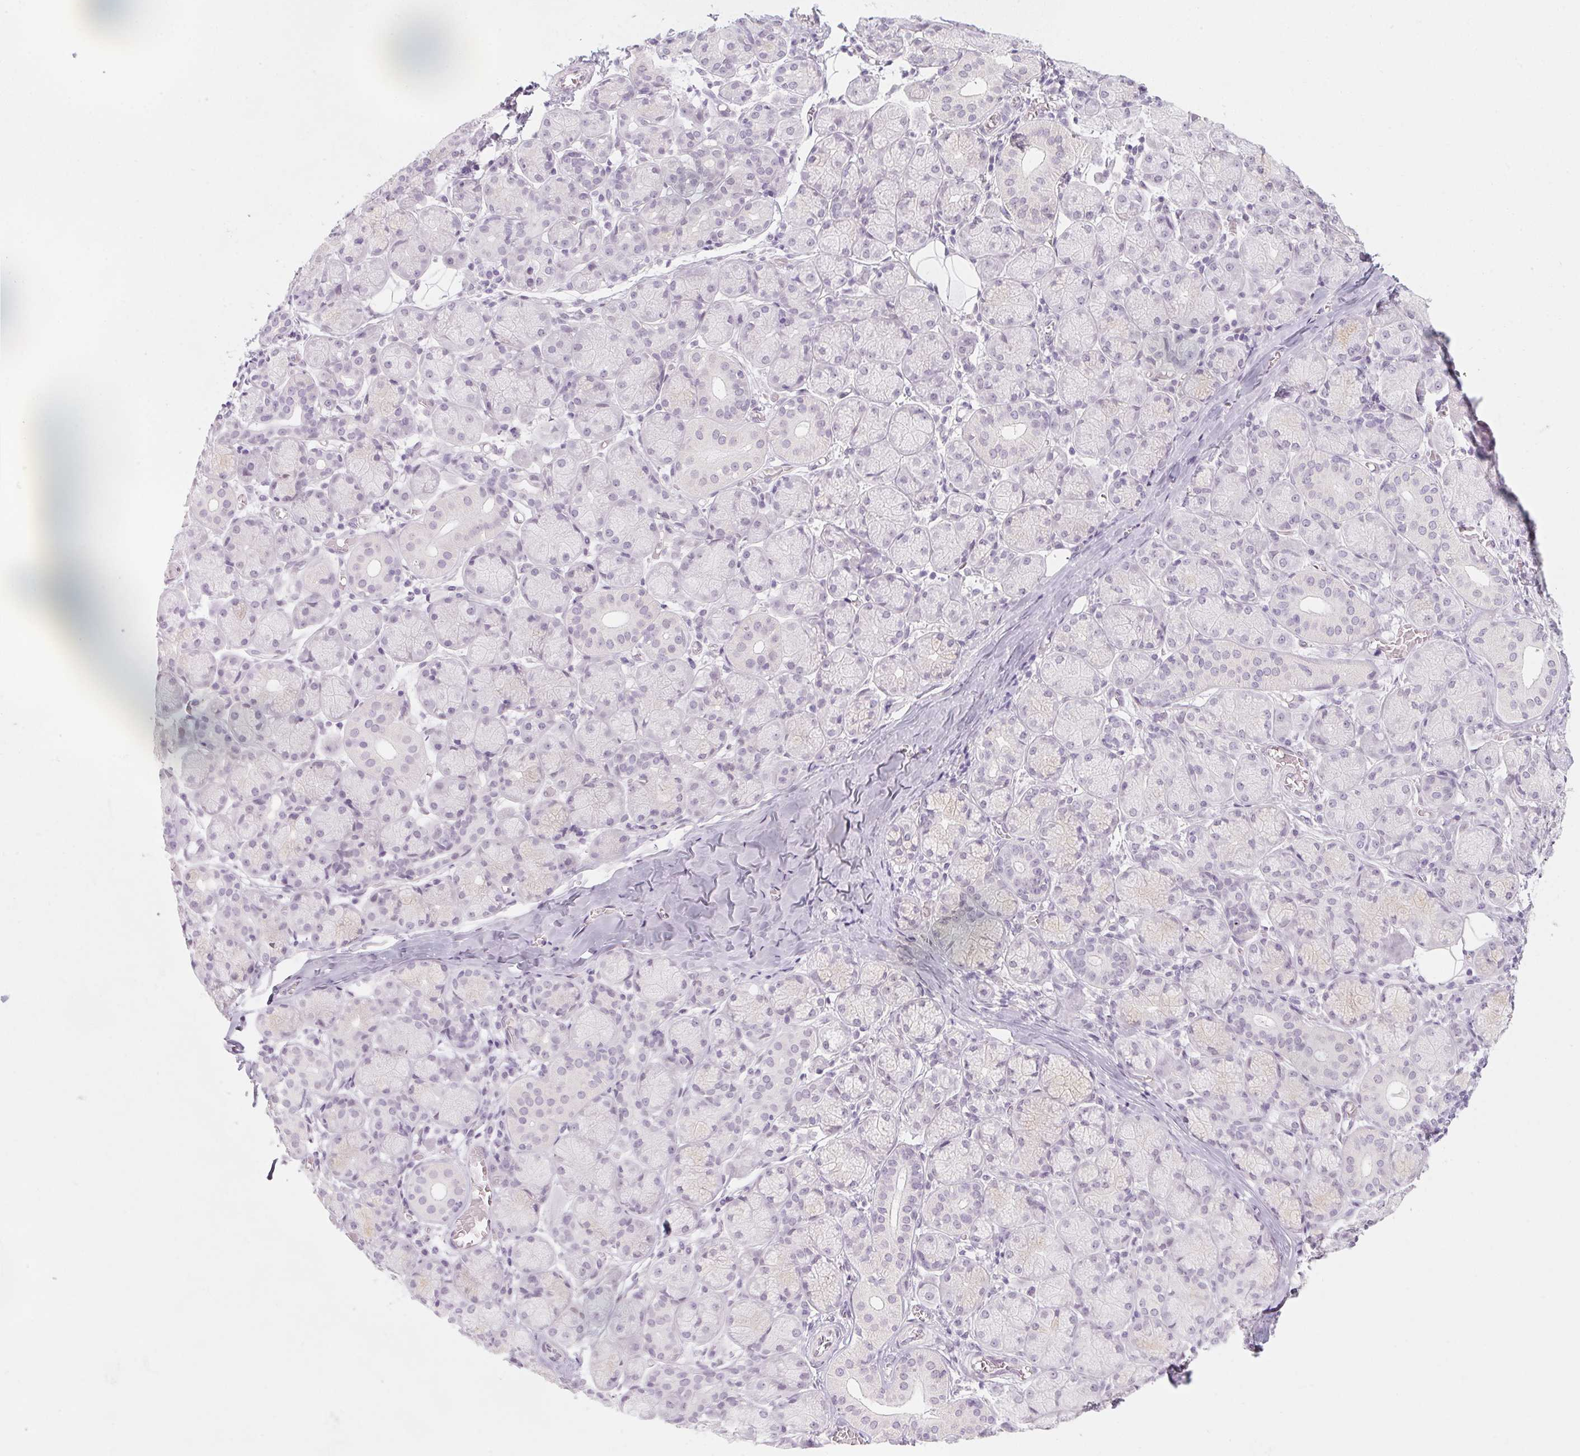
{"staining": {"intensity": "negative", "quantity": "none", "location": "none"}, "tissue": "salivary gland", "cell_type": "Glandular cells", "image_type": "normal", "snomed": [{"axis": "morphology", "description": "Normal tissue, NOS"}, {"axis": "topography", "description": "Salivary gland"}, {"axis": "topography", "description": "Peripheral nerve tissue"}], "caption": "Glandular cells are negative for protein expression in normal human salivary gland. (Stains: DAB immunohistochemistry with hematoxylin counter stain, Microscopy: brightfield microscopy at high magnification).", "gene": "KCNQ2", "patient": {"sex": "female", "age": 24}}